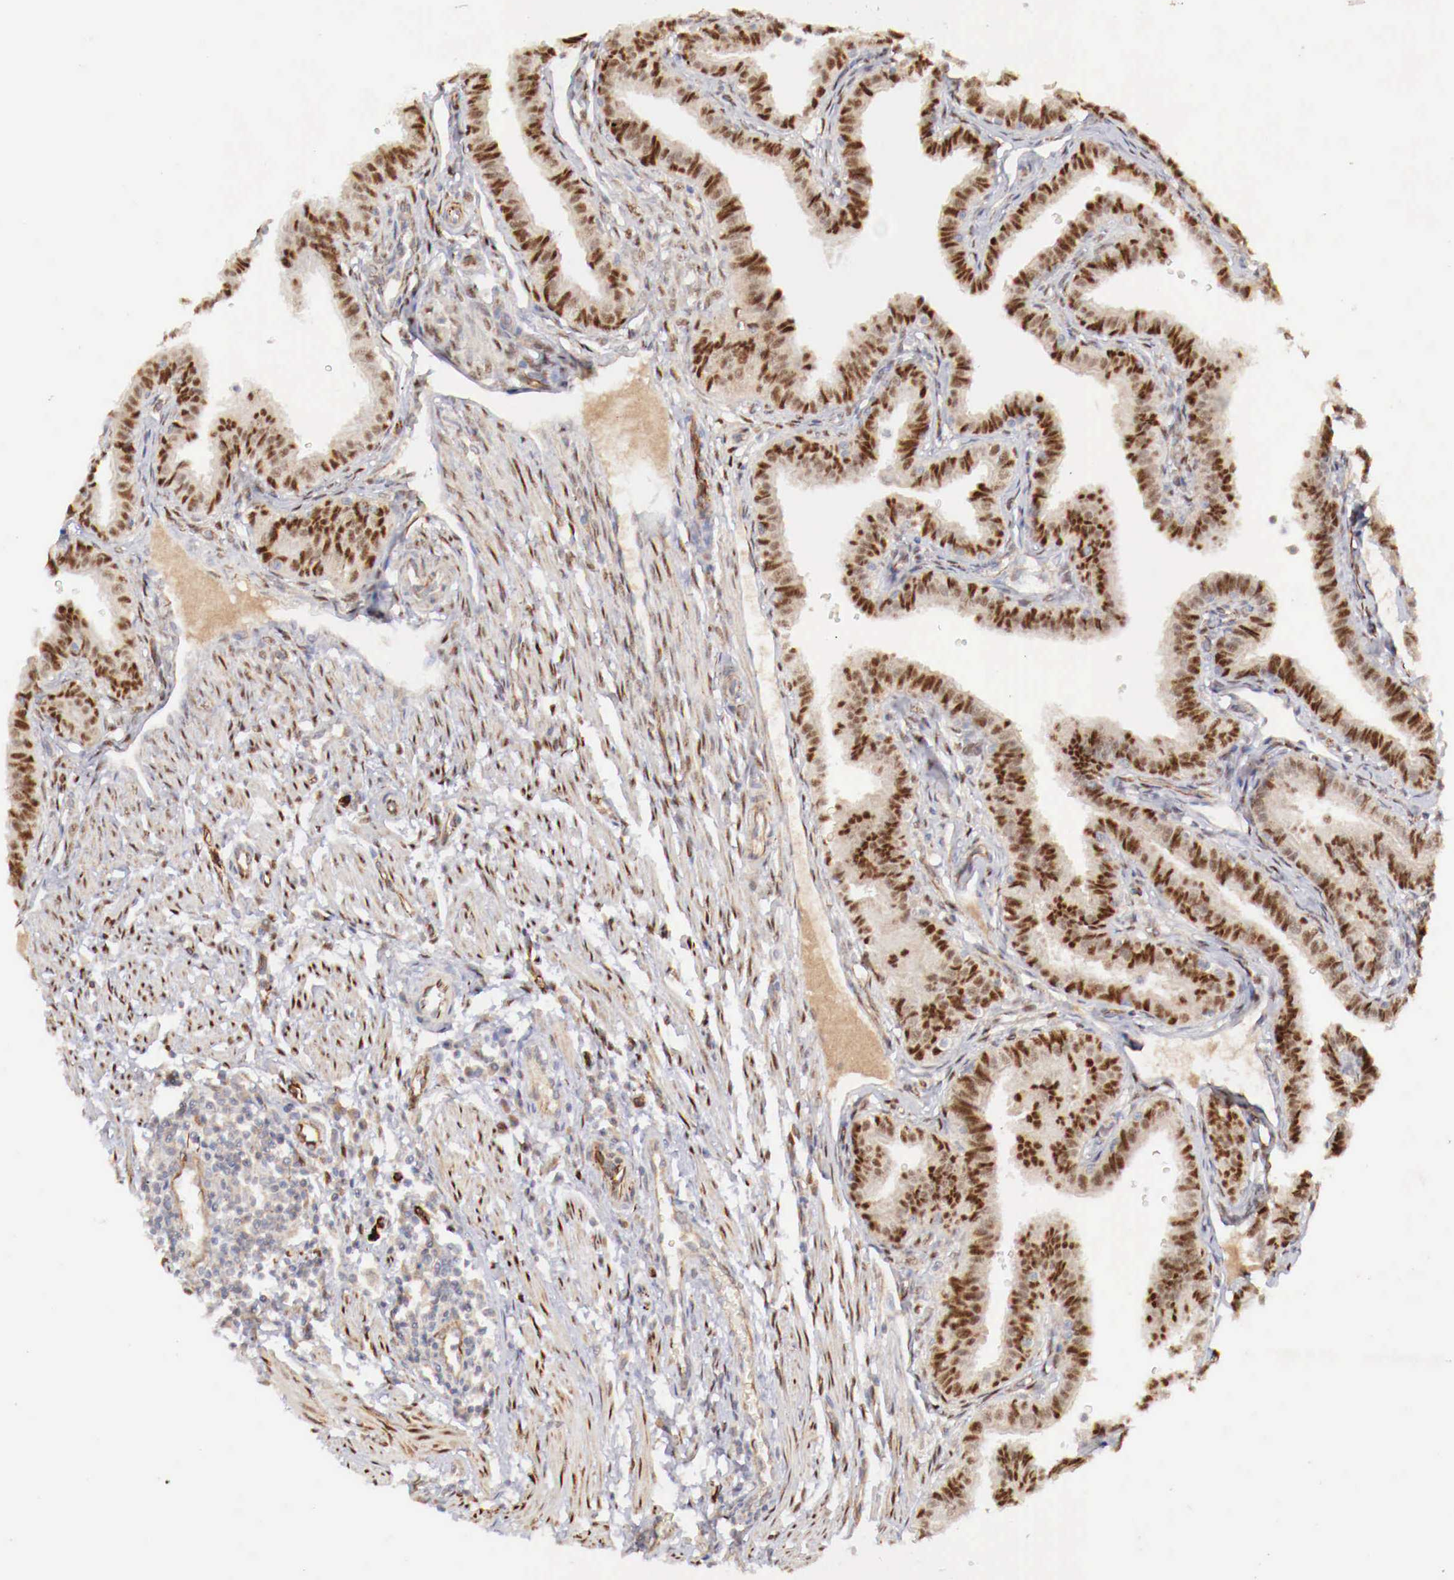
{"staining": {"intensity": "strong", "quantity": ">75%", "location": "cytoplasmic/membranous,nuclear"}, "tissue": "fallopian tube", "cell_type": "Glandular cells", "image_type": "normal", "snomed": [{"axis": "morphology", "description": "Normal tissue, NOS"}, {"axis": "topography", "description": "Fallopian tube"}], "caption": "Glandular cells exhibit high levels of strong cytoplasmic/membranous,nuclear staining in approximately >75% of cells in normal fallopian tube.", "gene": "WT1", "patient": {"sex": "female", "age": 32}}